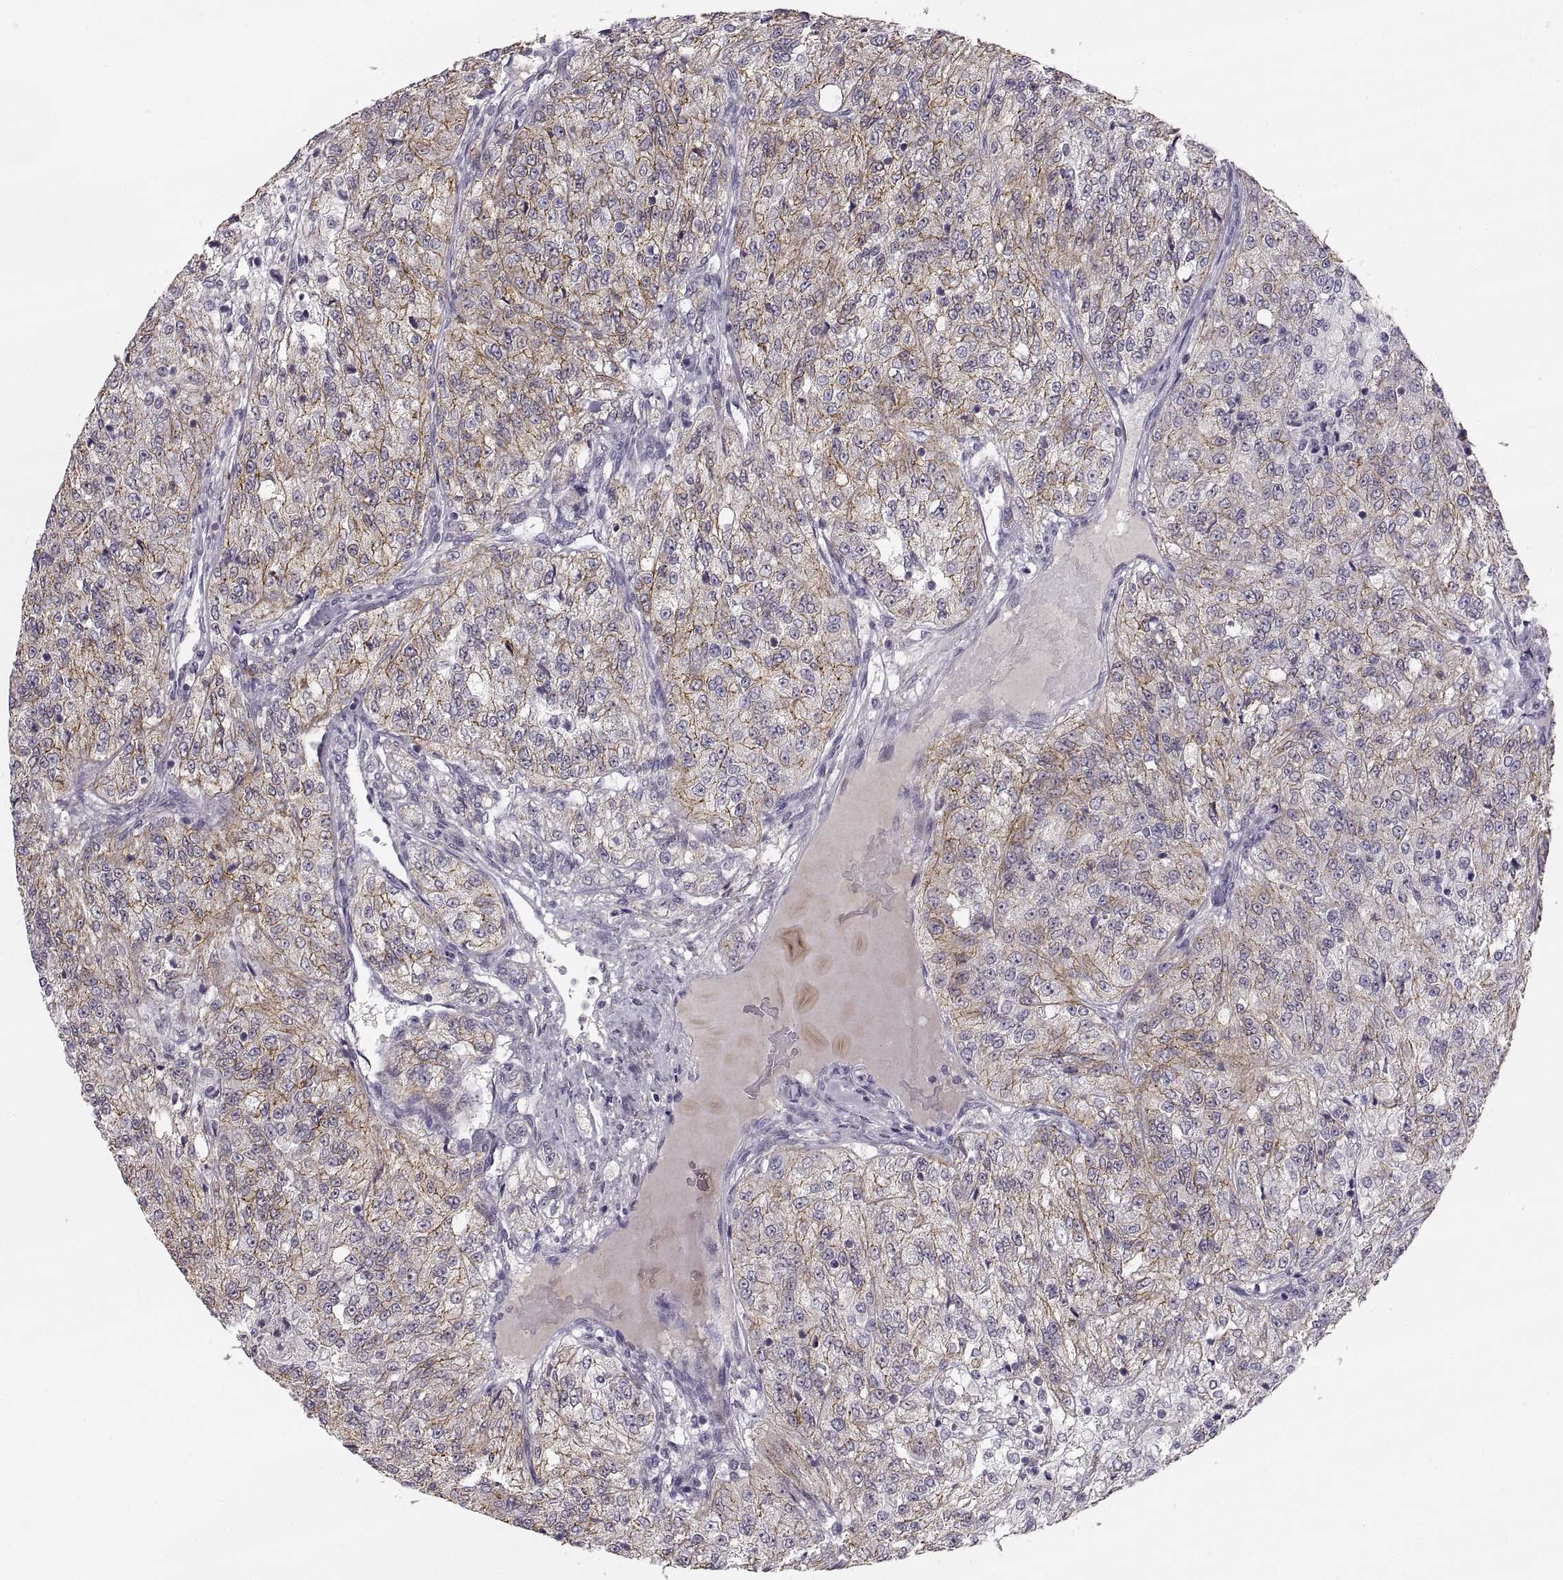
{"staining": {"intensity": "strong", "quantity": "25%-75%", "location": "cytoplasmic/membranous"}, "tissue": "renal cancer", "cell_type": "Tumor cells", "image_type": "cancer", "snomed": [{"axis": "morphology", "description": "Adenocarcinoma, NOS"}, {"axis": "topography", "description": "Kidney"}], "caption": "Immunohistochemistry (IHC) photomicrograph of neoplastic tissue: human renal cancer stained using immunohistochemistry displays high levels of strong protein expression localized specifically in the cytoplasmic/membranous of tumor cells, appearing as a cytoplasmic/membranous brown color.", "gene": "CDH2", "patient": {"sex": "female", "age": 63}}